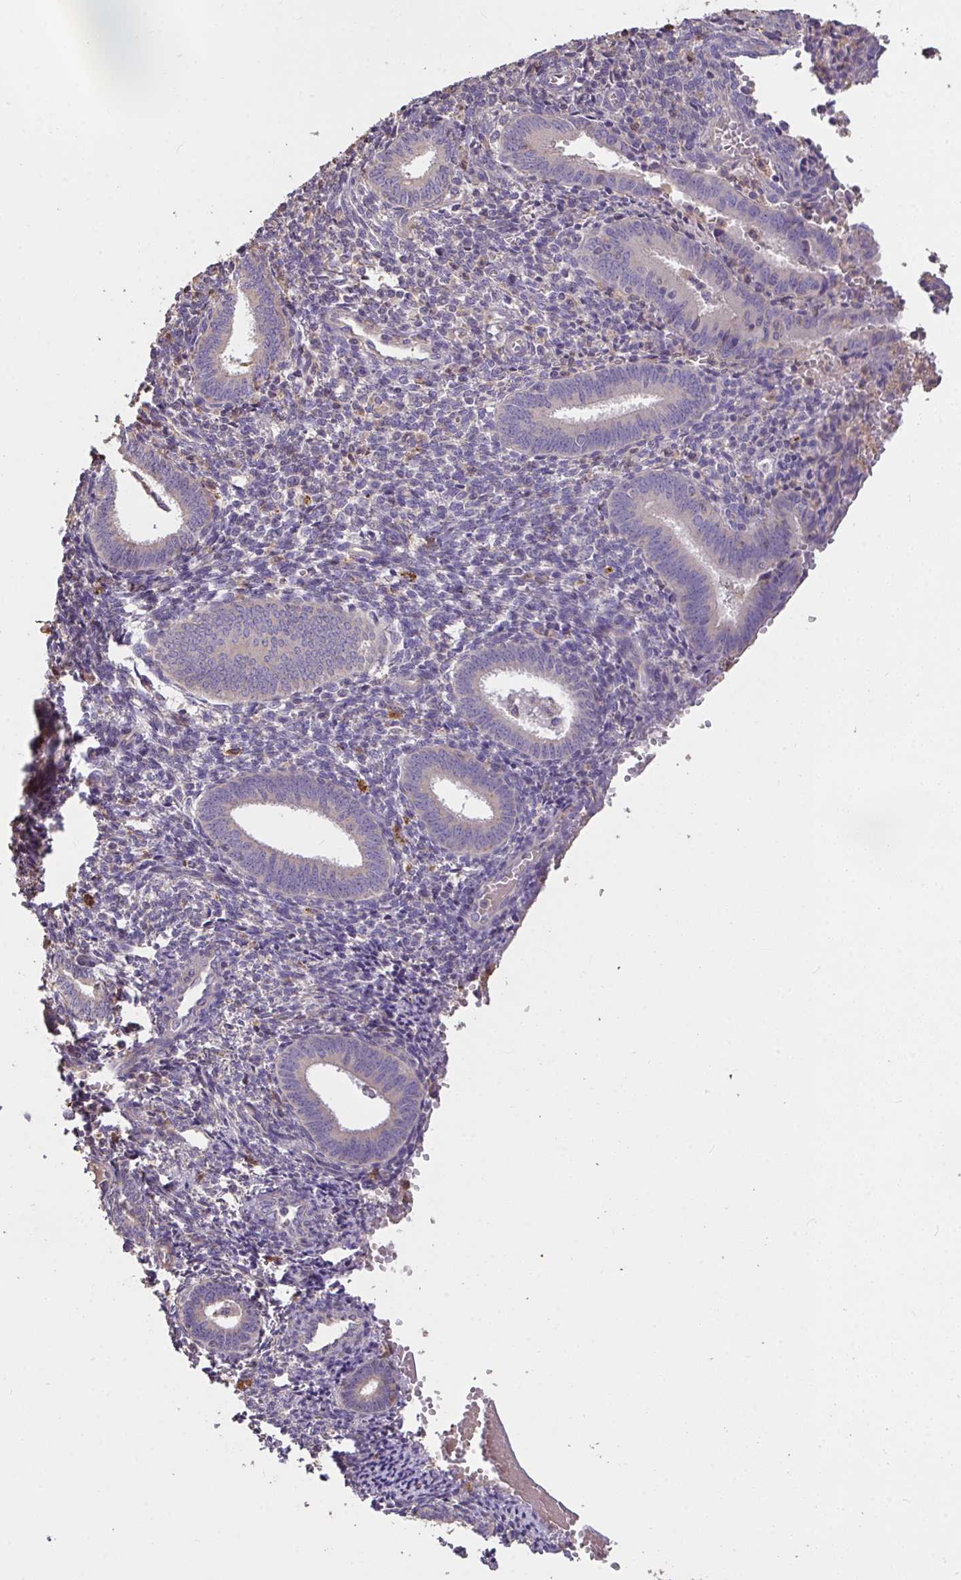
{"staining": {"intensity": "negative", "quantity": "none", "location": "none"}, "tissue": "endometrium", "cell_type": "Cells in endometrial stroma", "image_type": "normal", "snomed": [{"axis": "morphology", "description": "Normal tissue, NOS"}, {"axis": "topography", "description": "Endometrium"}], "caption": "Immunohistochemical staining of unremarkable endometrium reveals no significant positivity in cells in endometrial stroma.", "gene": "FCER1A", "patient": {"sex": "female", "age": 41}}